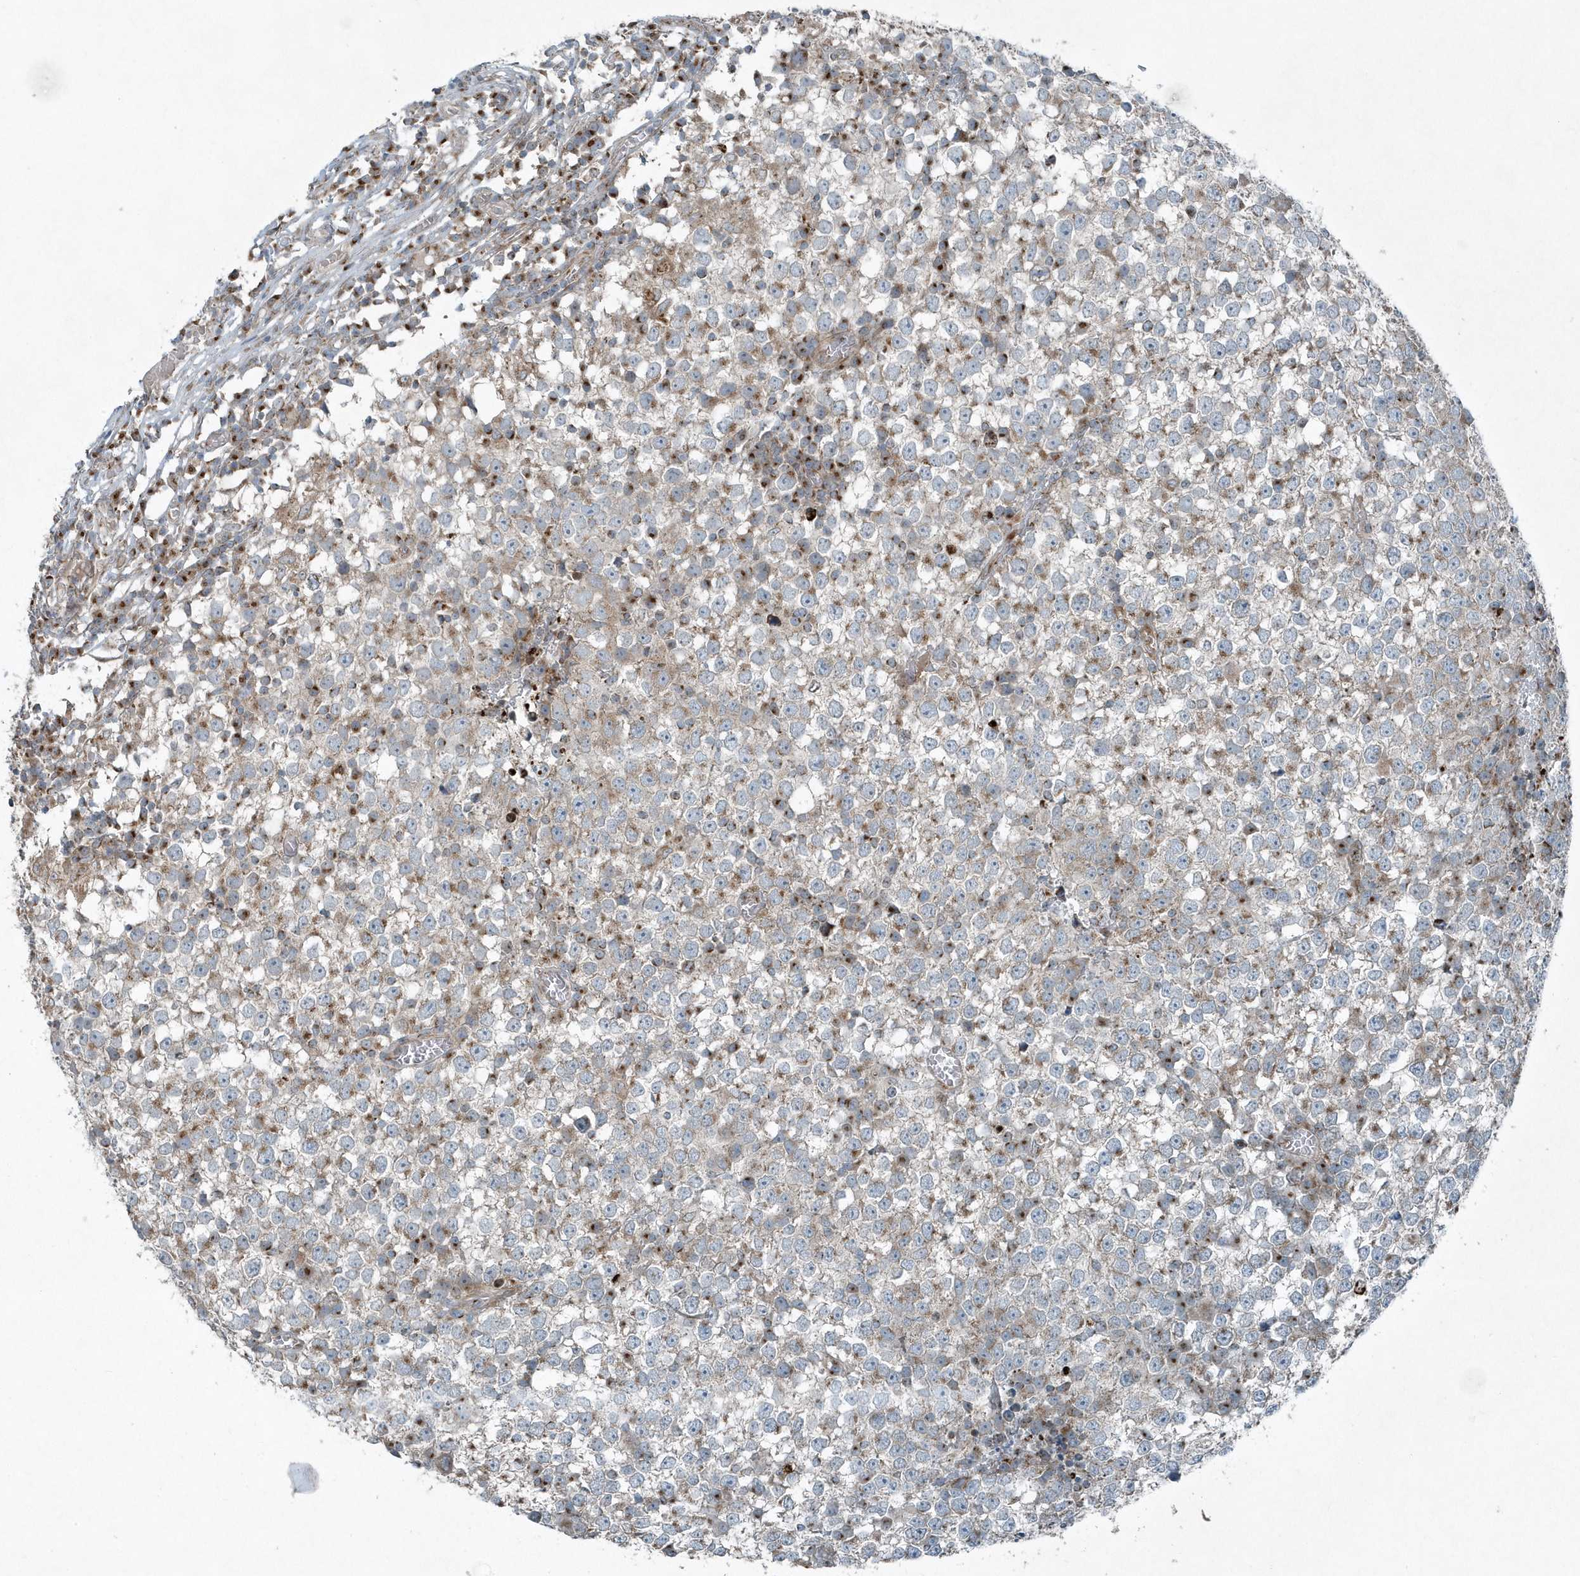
{"staining": {"intensity": "moderate", "quantity": "<25%", "location": "cytoplasmic/membranous"}, "tissue": "testis cancer", "cell_type": "Tumor cells", "image_type": "cancer", "snomed": [{"axis": "morphology", "description": "Seminoma, NOS"}, {"axis": "topography", "description": "Testis"}], "caption": "Protein expression analysis of testis cancer (seminoma) shows moderate cytoplasmic/membranous expression in approximately <25% of tumor cells.", "gene": "GCC2", "patient": {"sex": "male", "age": 65}}